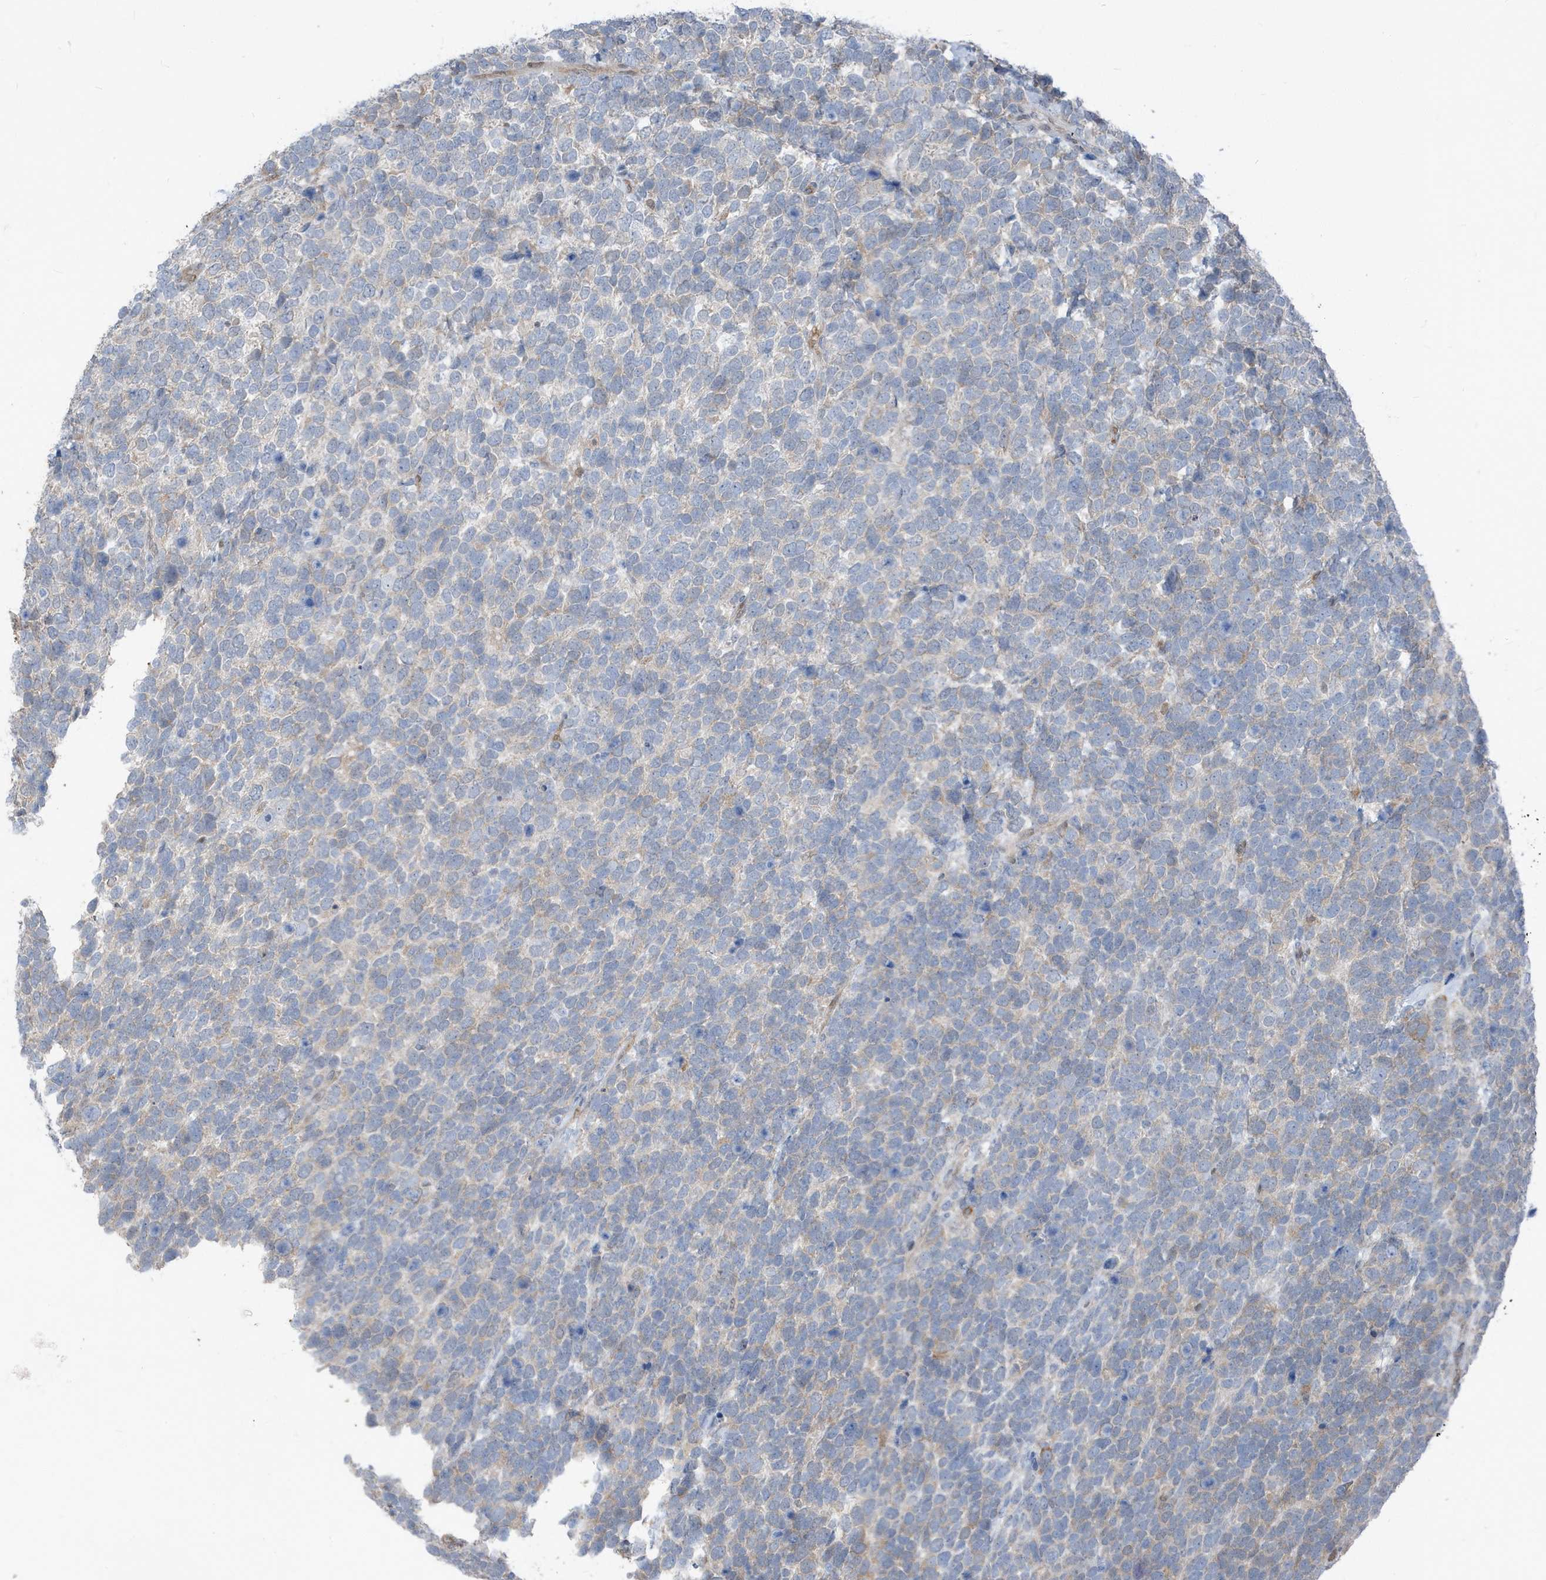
{"staining": {"intensity": "negative", "quantity": "none", "location": "none"}, "tissue": "urothelial cancer", "cell_type": "Tumor cells", "image_type": "cancer", "snomed": [{"axis": "morphology", "description": "Urothelial carcinoma, High grade"}, {"axis": "topography", "description": "Urinary bladder"}], "caption": "IHC of urothelial cancer displays no staining in tumor cells. Brightfield microscopy of immunohistochemistry (IHC) stained with DAB (brown) and hematoxylin (blue), captured at high magnification.", "gene": "NCOA7", "patient": {"sex": "female", "age": 80}}